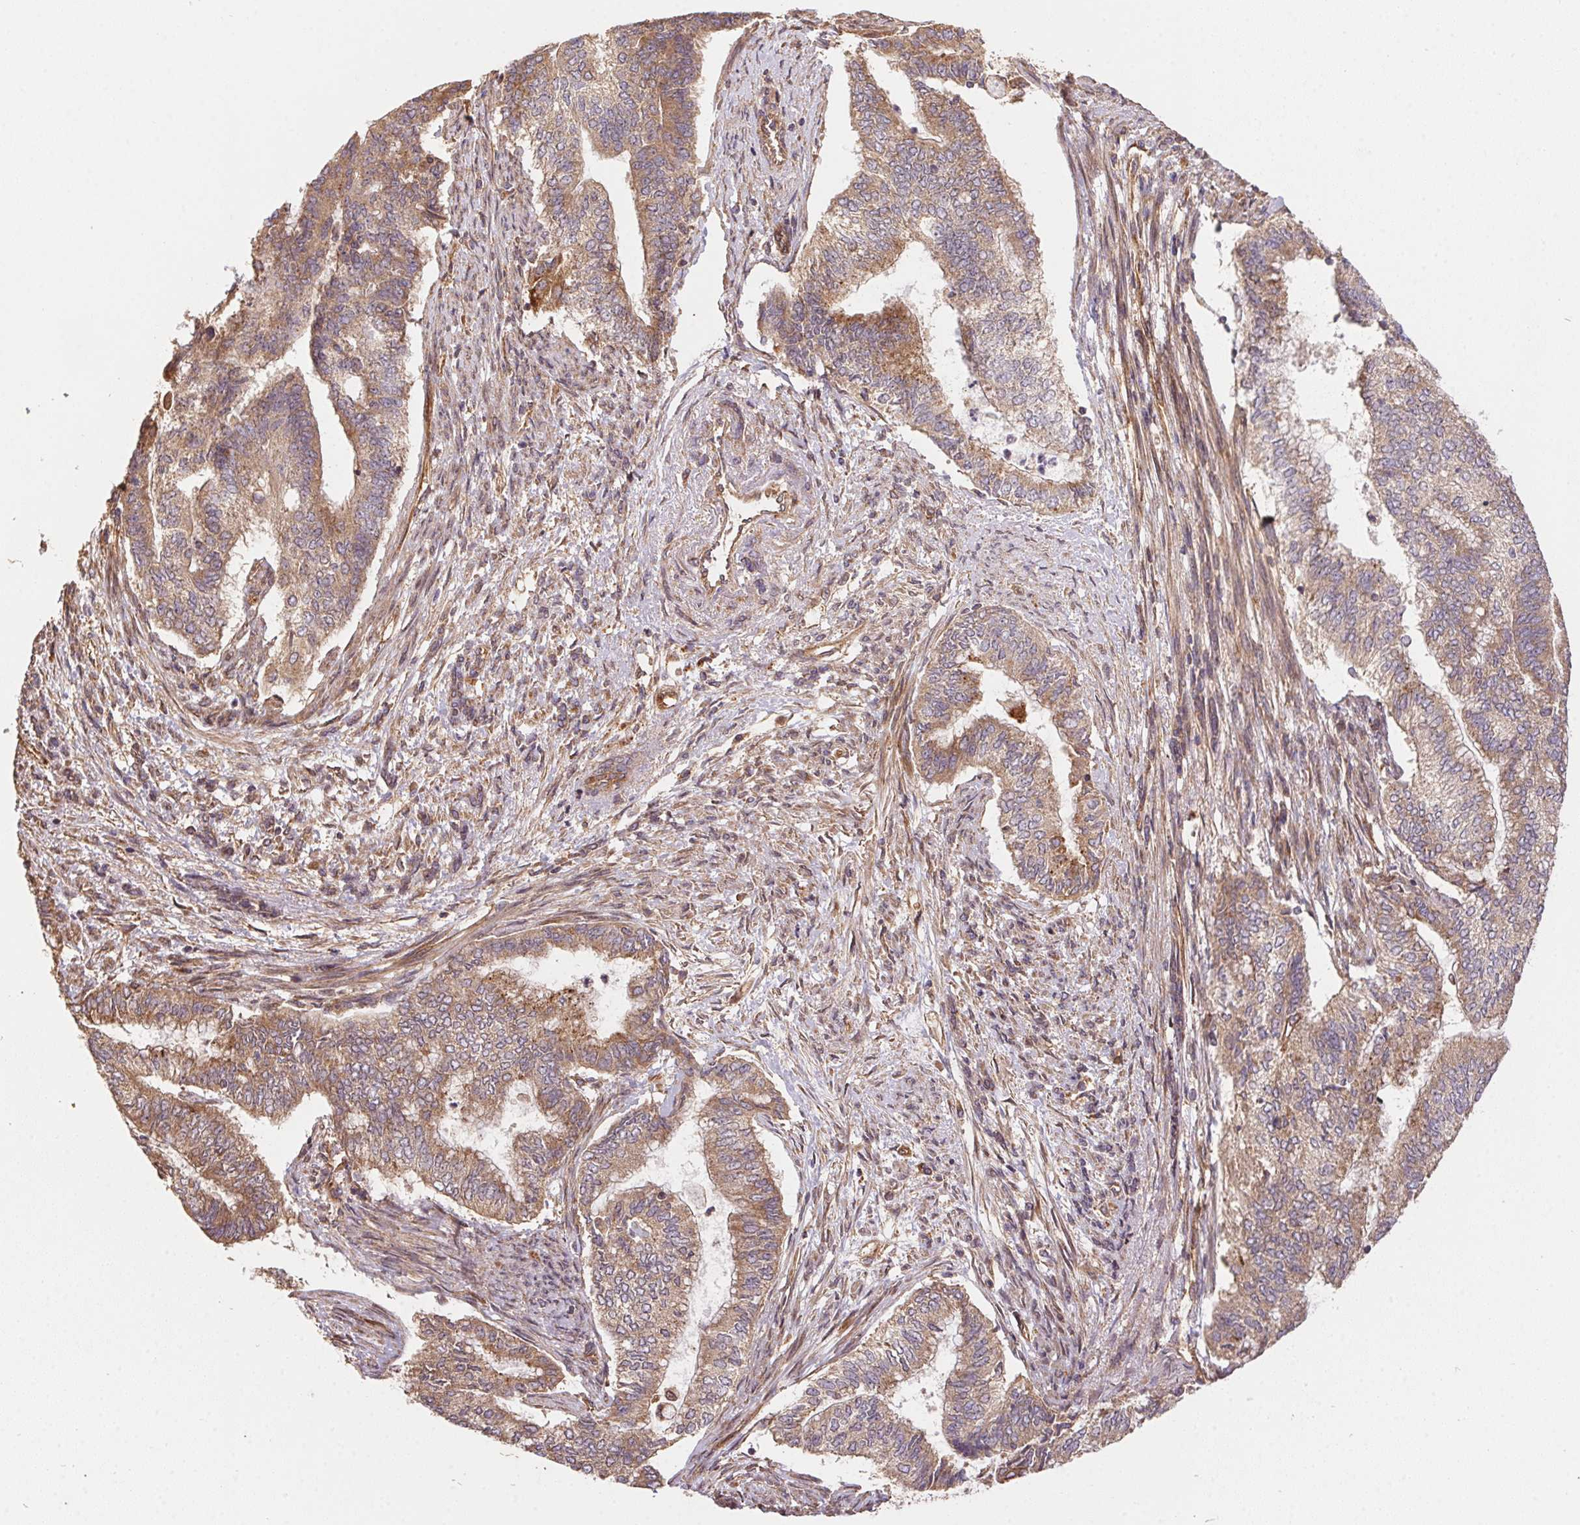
{"staining": {"intensity": "moderate", "quantity": ">75%", "location": "cytoplasmic/membranous"}, "tissue": "endometrial cancer", "cell_type": "Tumor cells", "image_type": "cancer", "snomed": [{"axis": "morphology", "description": "Adenocarcinoma, NOS"}, {"axis": "topography", "description": "Endometrium"}], "caption": "Immunohistochemistry (IHC) histopathology image of endometrial cancer stained for a protein (brown), which demonstrates medium levels of moderate cytoplasmic/membranous staining in about >75% of tumor cells.", "gene": "USE1", "patient": {"sex": "female", "age": 65}}